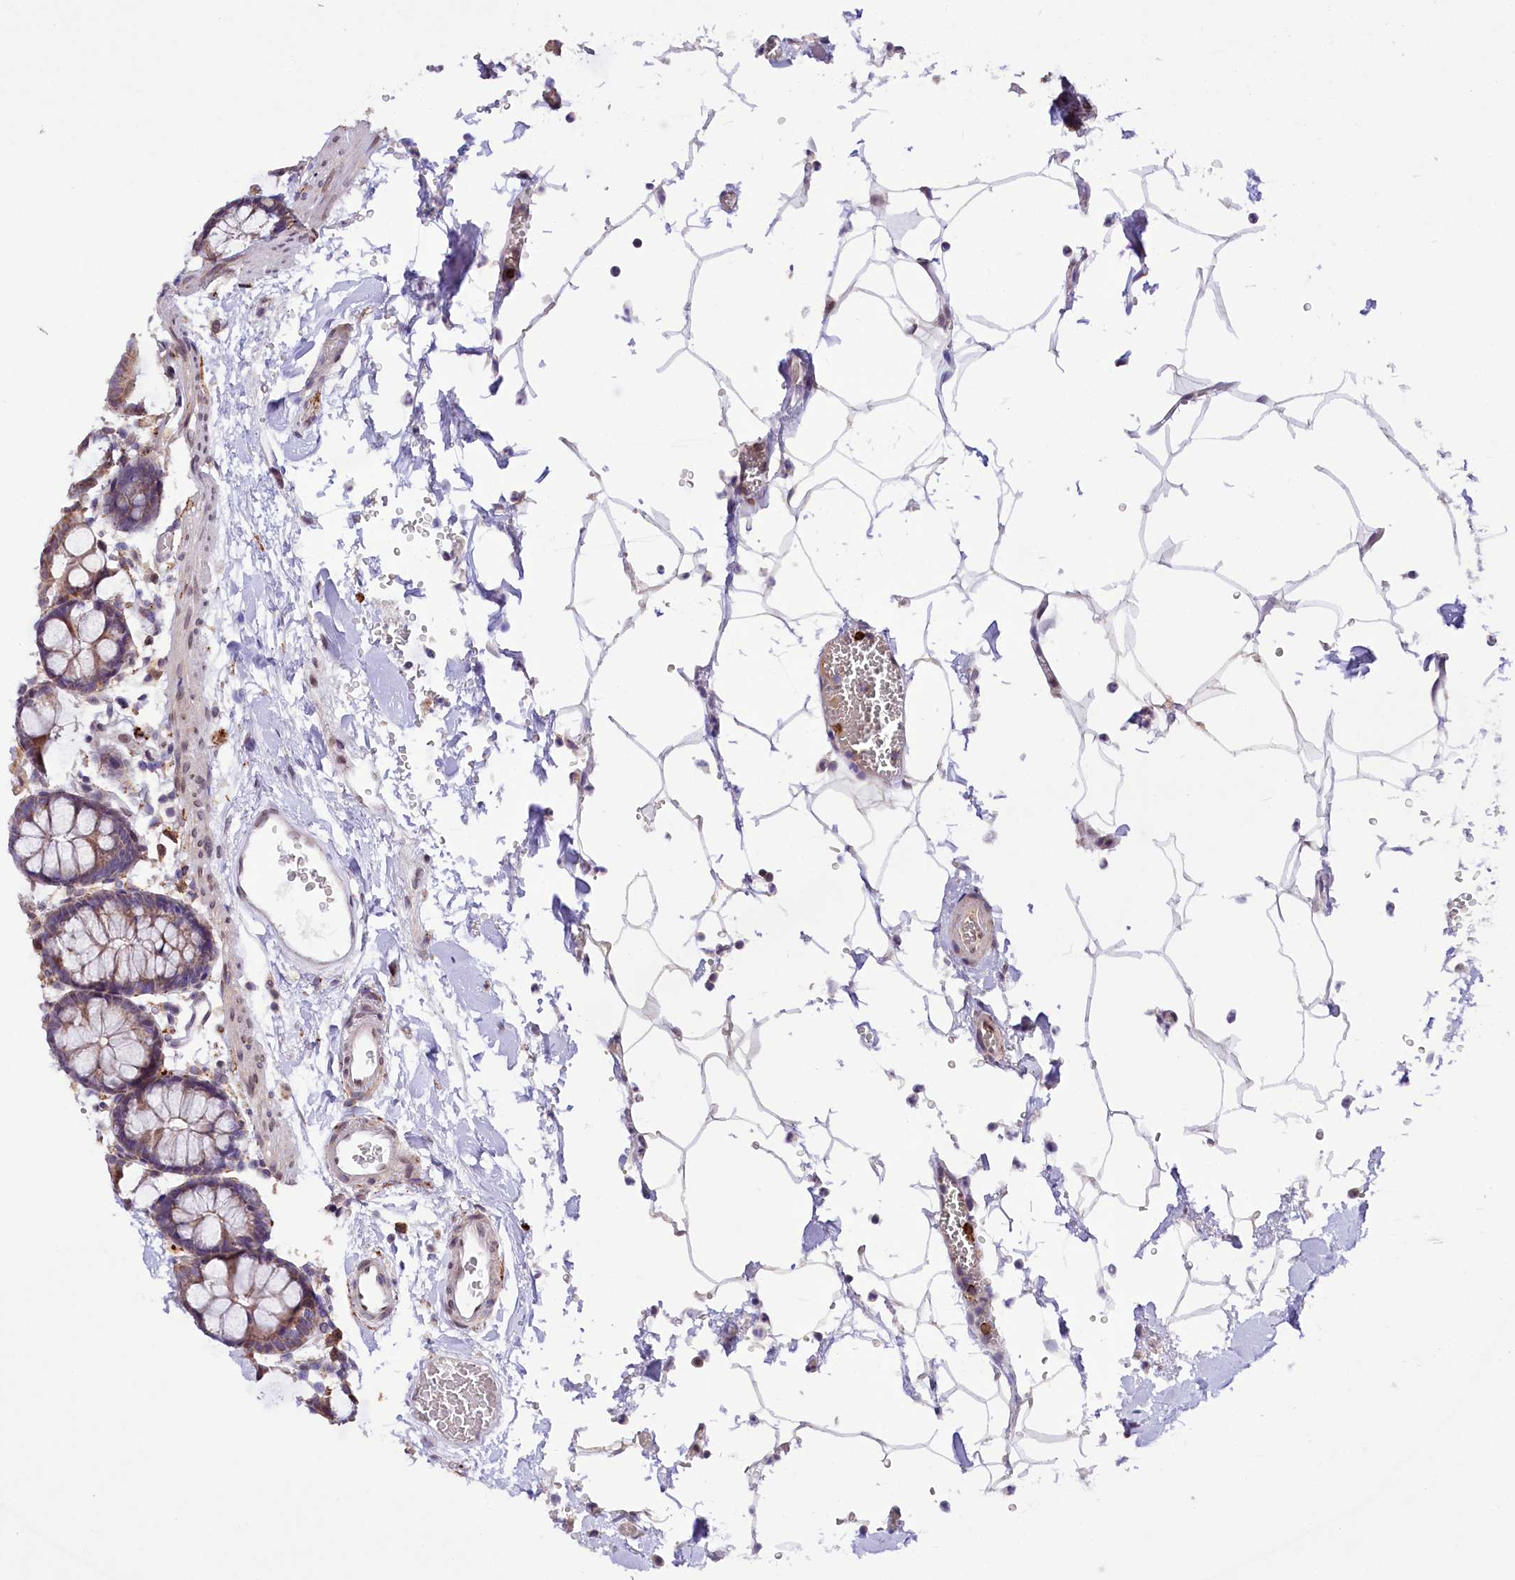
{"staining": {"intensity": "negative", "quantity": "none", "location": "none"}, "tissue": "colon", "cell_type": "Endothelial cells", "image_type": "normal", "snomed": [{"axis": "morphology", "description": "Normal tissue, NOS"}, {"axis": "topography", "description": "Colon"}], "caption": "The histopathology image displays no significant positivity in endothelial cells of colon.", "gene": "ZNF226", "patient": {"sex": "male", "age": 75}}